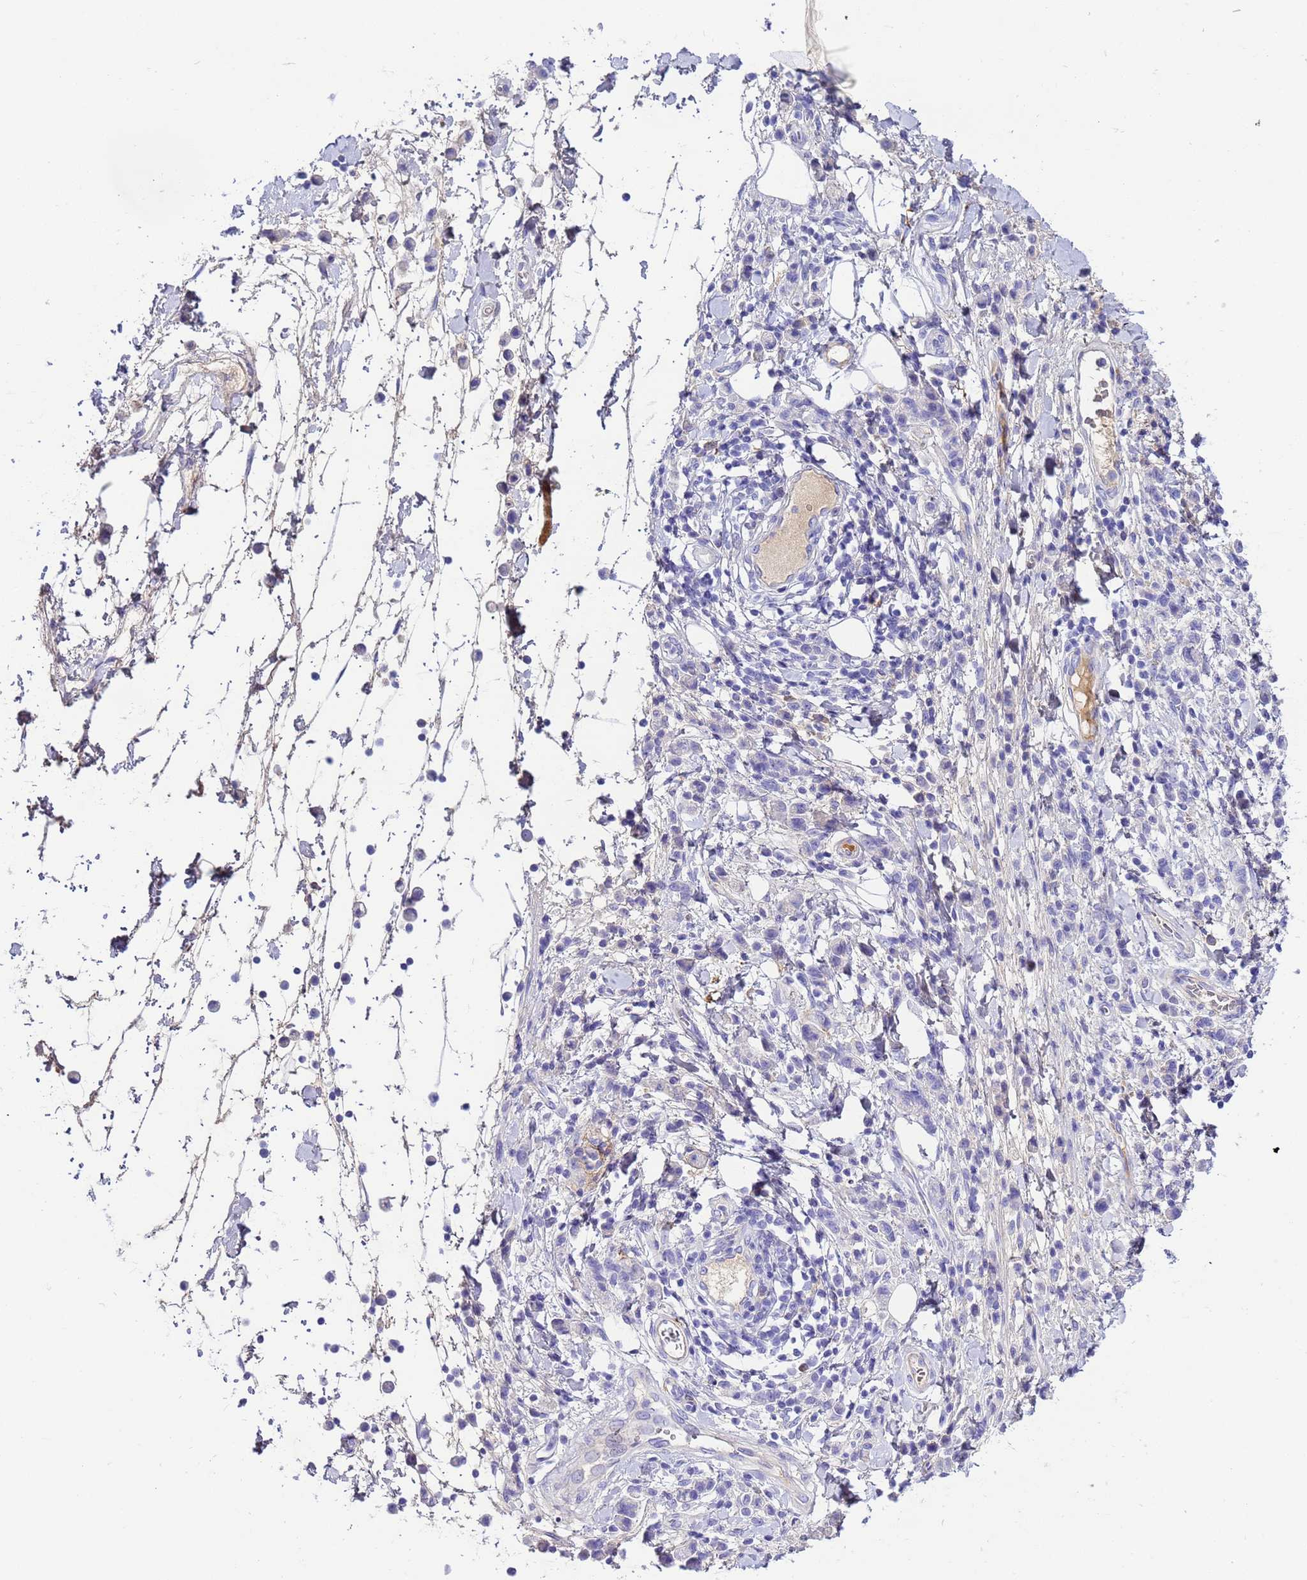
{"staining": {"intensity": "negative", "quantity": "none", "location": "none"}, "tissue": "stomach cancer", "cell_type": "Tumor cells", "image_type": "cancer", "snomed": [{"axis": "morphology", "description": "Adenocarcinoma, NOS"}, {"axis": "topography", "description": "Stomach"}], "caption": "Immunohistochemistry of human stomach cancer (adenocarcinoma) reveals no expression in tumor cells.", "gene": "CFHR2", "patient": {"sex": "male", "age": 77}}